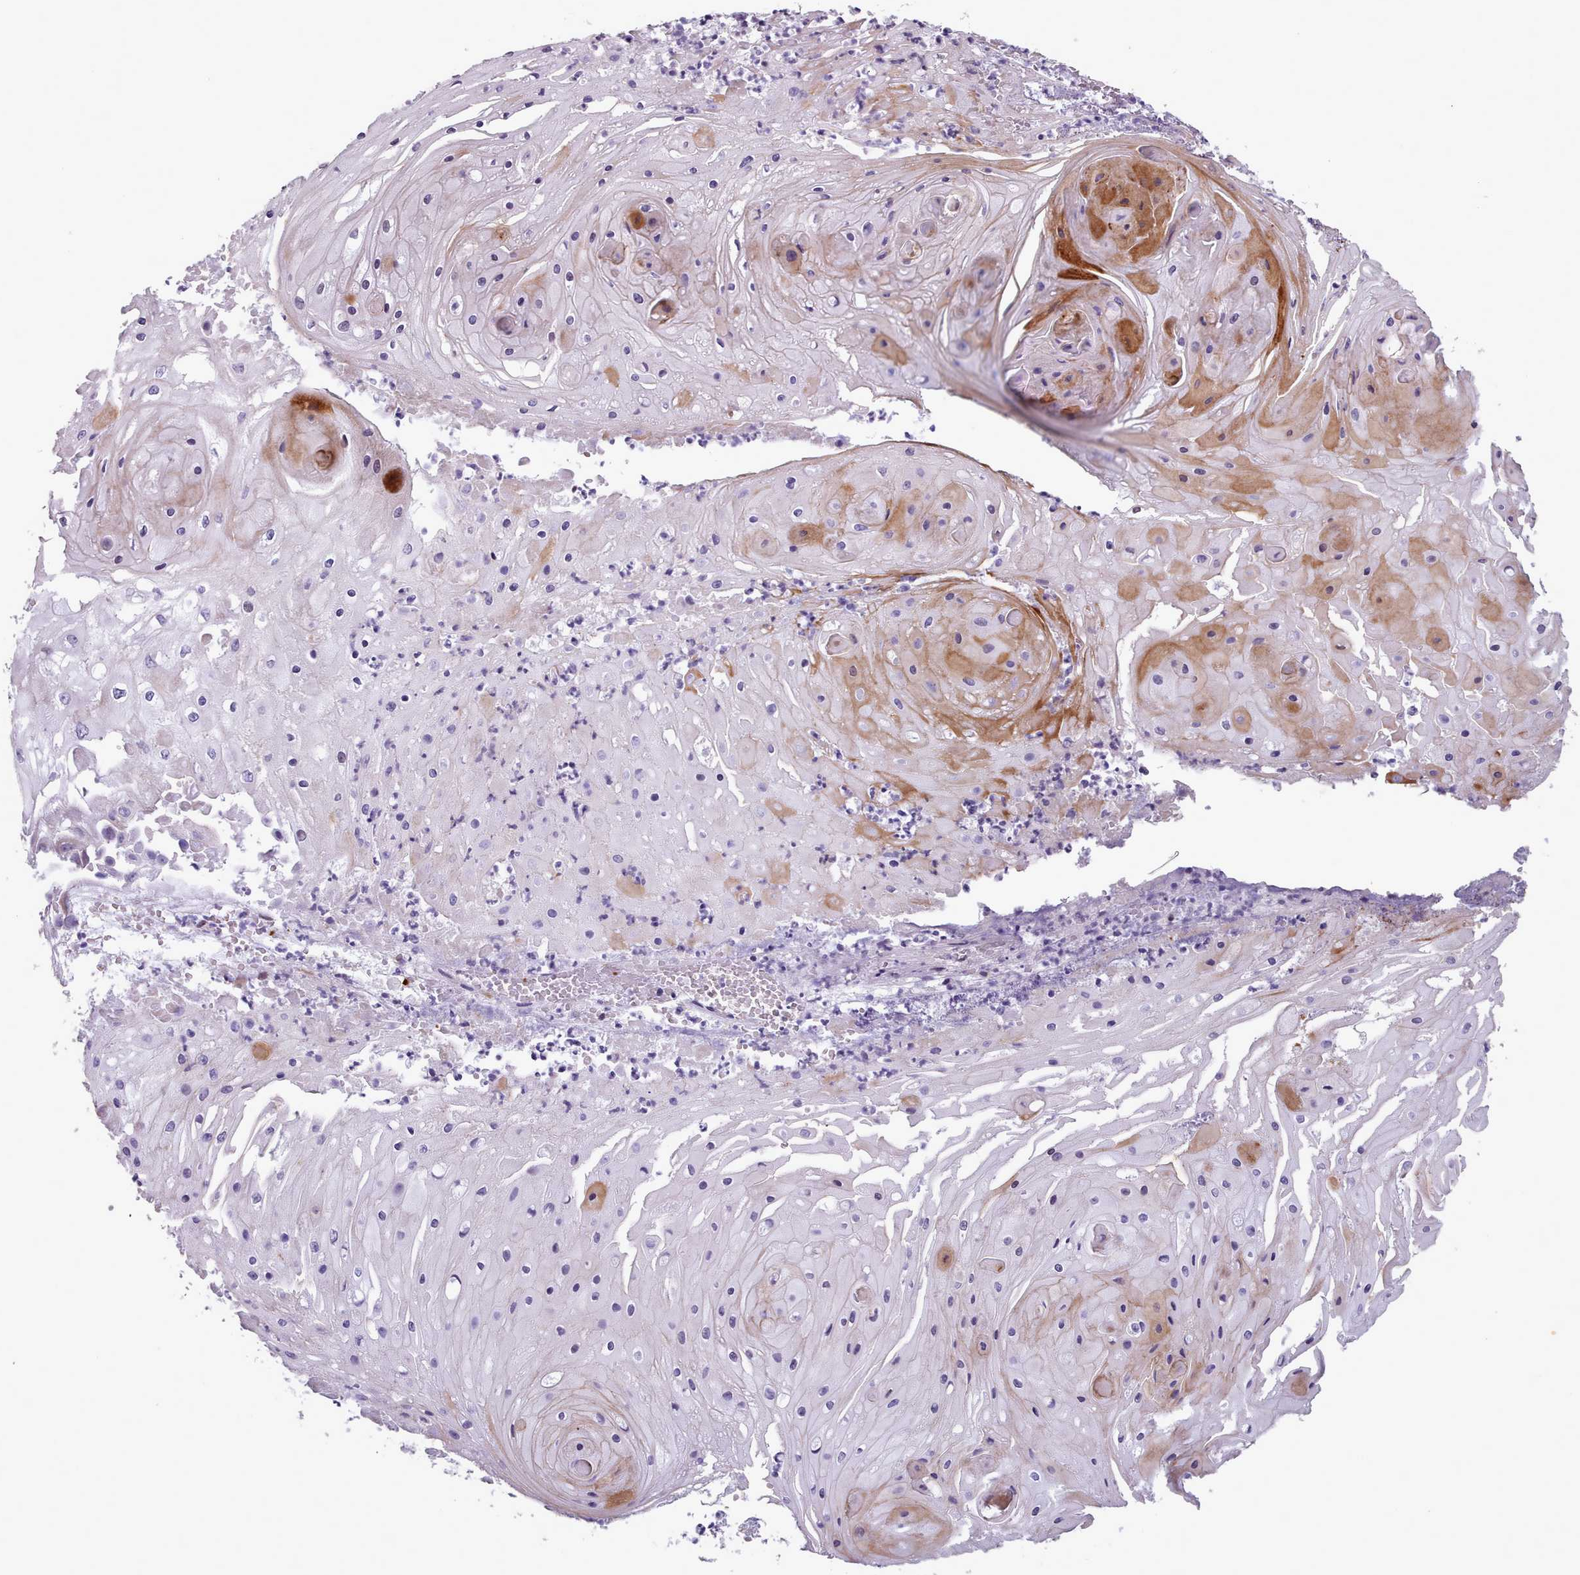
{"staining": {"intensity": "moderate", "quantity": "<25%", "location": "cytoplasmic/membranous"}, "tissue": "skin cancer", "cell_type": "Tumor cells", "image_type": "cancer", "snomed": [{"axis": "morphology", "description": "Squamous cell carcinoma, NOS"}, {"axis": "topography", "description": "Skin"}], "caption": "Moderate cytoplasmic/membranous protein positivity is seen in approximately <25% of tumor cells in squamous cell carcinoma (skin).", "gene": "KCNT2", "patient": {"sex": "male", "age": 70}}